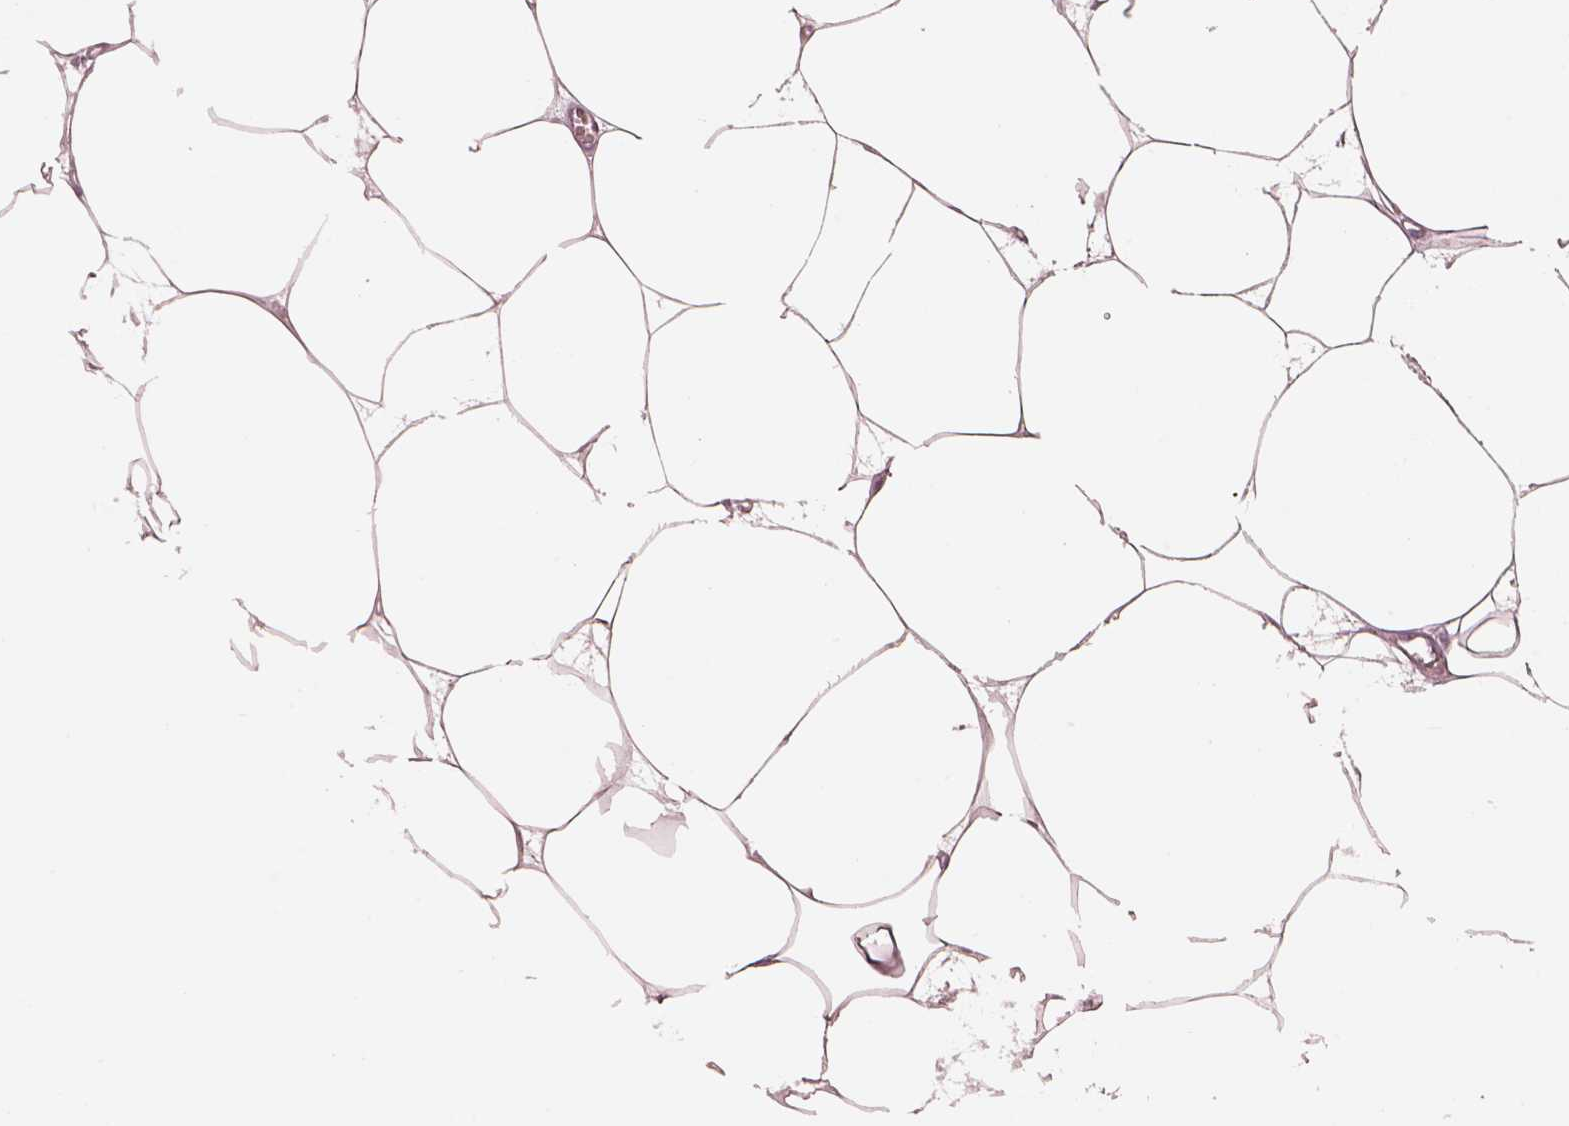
{"staining": {"intensity": "negative", "quantity": "none", "location": "none"}, "tissue": "breast", "cell_type": "Adipocytes", "image_type": "normal", "snomed": [{"axis": "morphology", "description": "Normal tissue, NOS"}, {"axis": "topography", "description": "Breast"}], "caption": "Histopathology image shows no significant protein expression in adipocytes of normal breast.", "gene": "CADM2", "patient": {"sex": "female", "age": 45}}